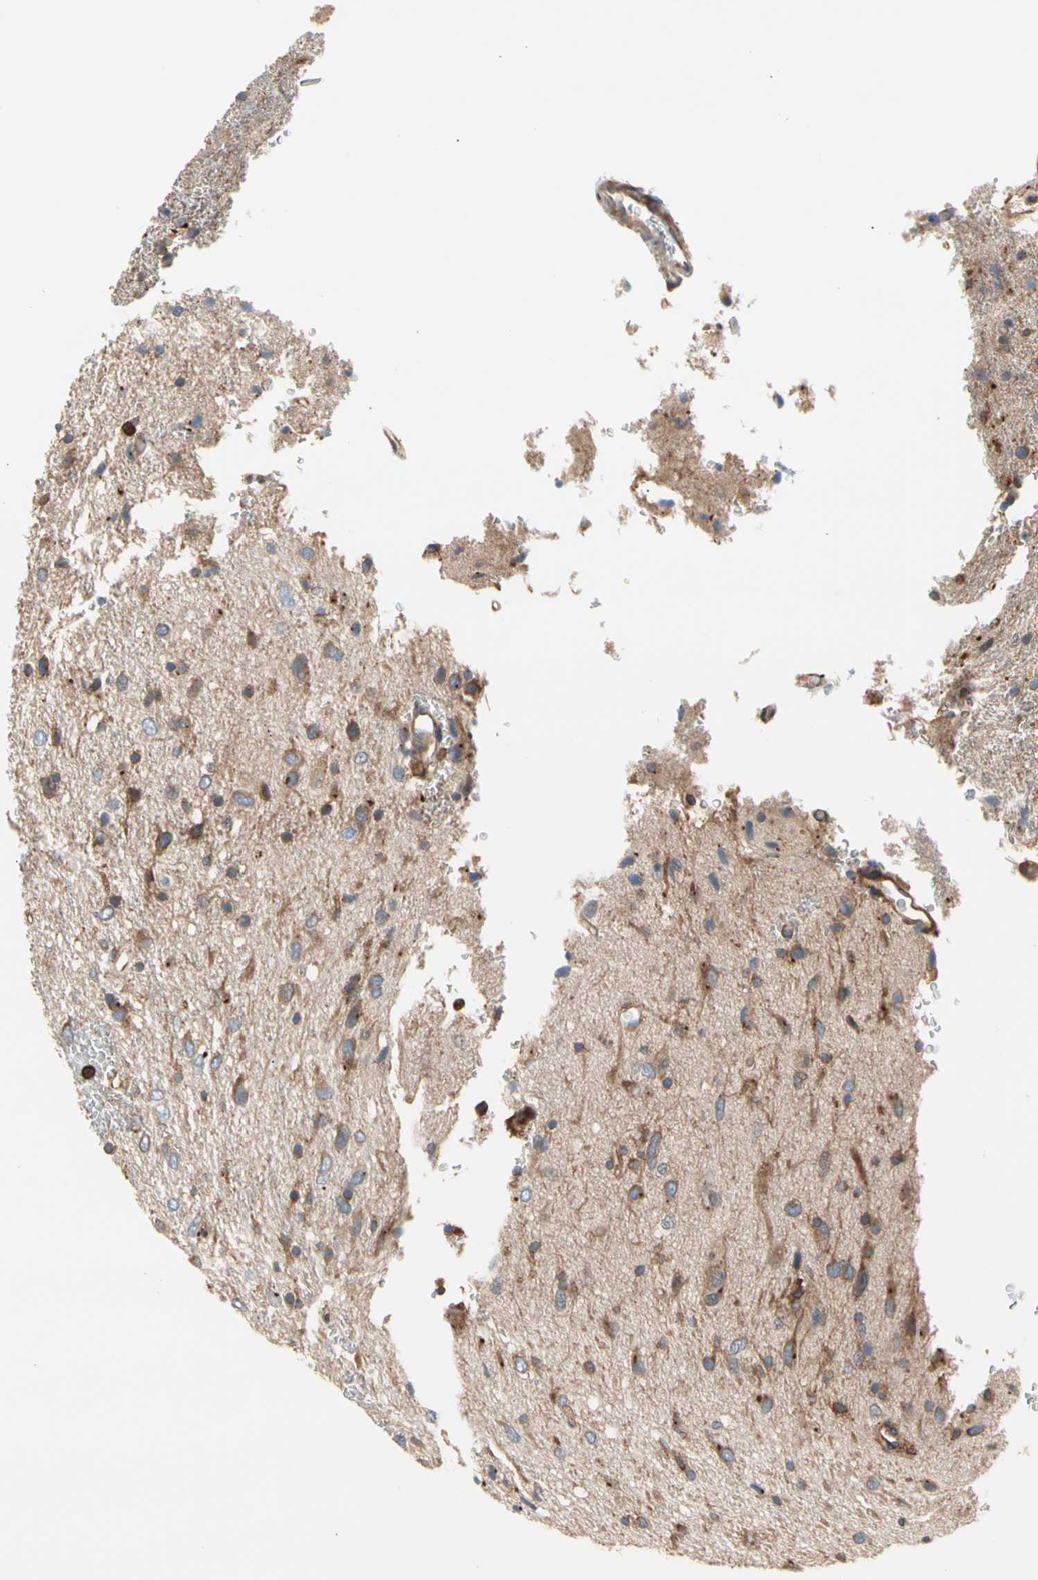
{"staining": {"intensity": "moderate", "quantity": "25%-75%", "location": "cytoplasmic/membranous"}, "tissue": "glioma", "cell_type": "Tumor cells", "image_type": "cancer", "snomed": [{"axis": "morphology", "description": "Glioma, malignant, Low grade"}, {"axis": "topography", "description": "Brain"}], "caption": "This micrograph shows immunohistochemistry staining of human malignant glioma (low-grade), with medium moderate cytoplasmic/membranous positivity in approximately 25%-75% of tumor cells.", "gene": "ROCK1", "patient": {"sex": "male", "age": 77}}